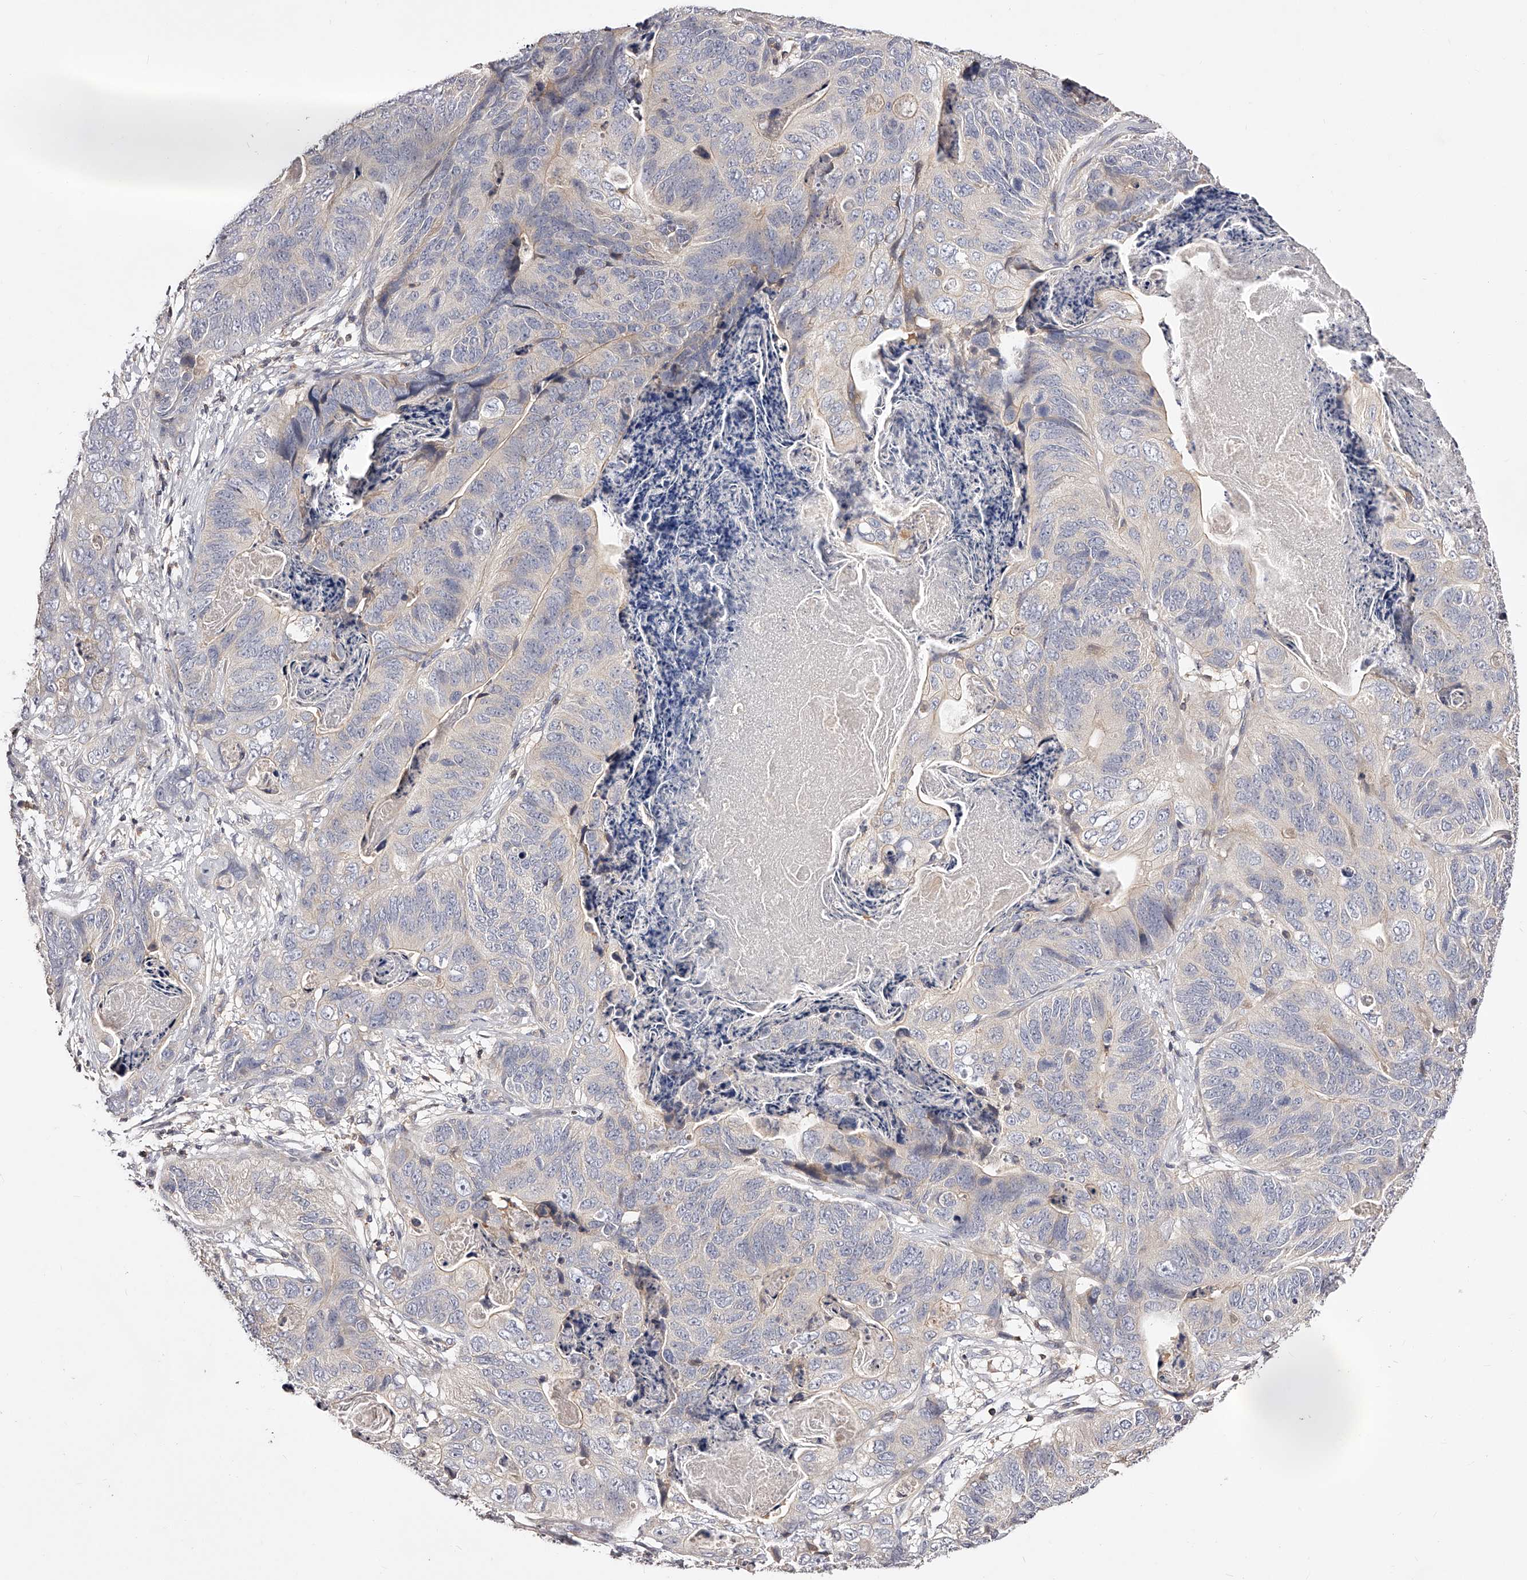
{"staining": {"intensity": "negative", "quantity": "none", "location": "none"}, "tissue": "stomach cancer", "cell_type": "Tumor cells", "image_type": "cancer", "snomed": [{"axis": "morphology", "description": "Normal tissue, NOS"}, {"axis": "morphology", "description": "Adenocarcinoma, NOS"}, {"axis": "topography", "description": "Stomach"}], "caption": "A high-resolution micrograph shows immunohistochemistry staining of stomach cancer (adenocarcinoma), which displays no significant positivity in tumor cells.", "gene": "PHACTR1", "patient": {"sex": "female", "age": 89}}